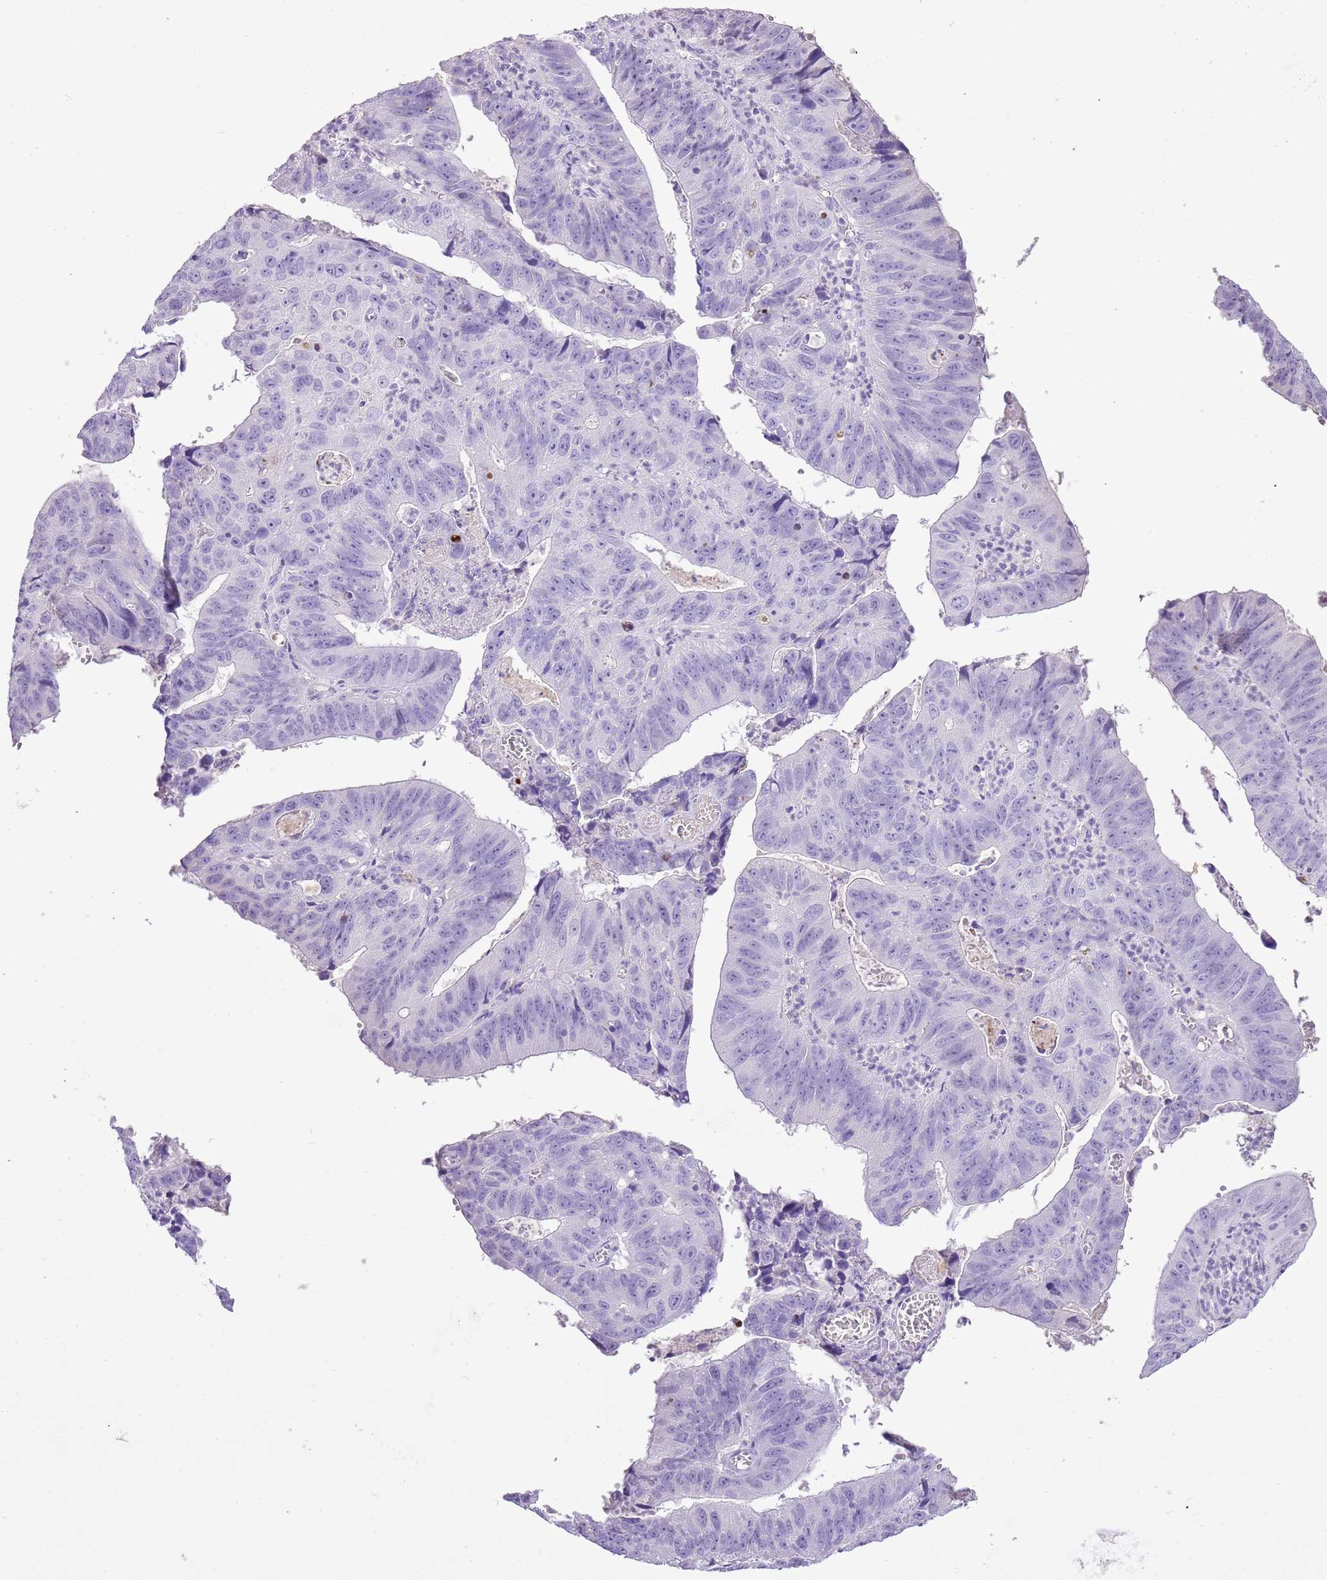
{"staining": {"intensity": "negative", "quantity": "none", "location": "none"}, "tissue": "stomach cancer", "cell_type": "Tumor cells", "image_type": "cancer", "snomed": [{"axis": "morphology", "description": "Adenocarcinoma, NOS"}, {"axis": "topography", "description": "Stomach"}], "caption": "Stomach cancer was stained to show a protein in brown. There is no significant expression in tumor cells. Nuclei are stained in blue.", "gene": "XPO7", "patient": {"sex": "male", "age": 59}}